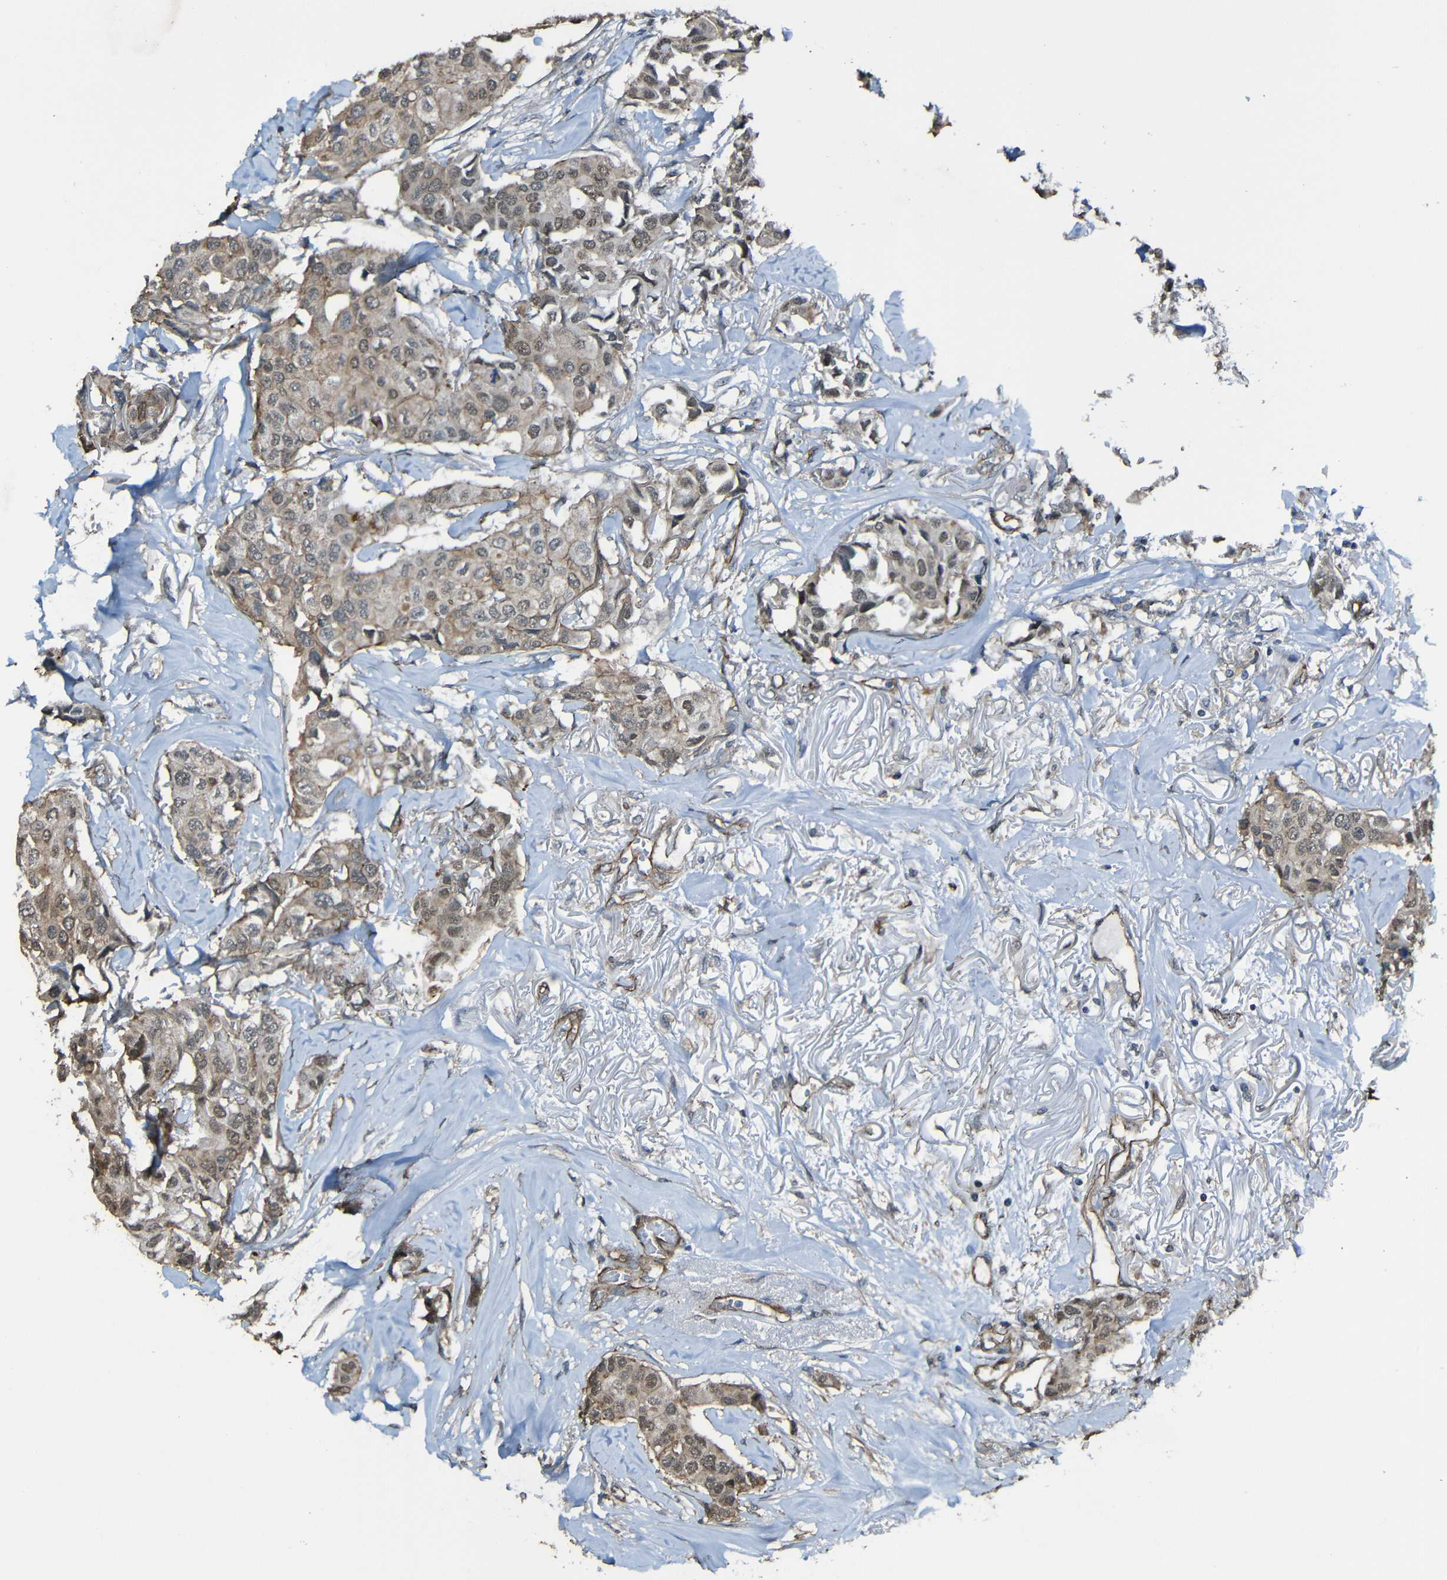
{"staining": {"intensity": "weak", "quantity": ">75%", "location": "cytoplasmic/membranous"}, "tissue": "breast cancer", "cell_type": "Tumor cells", "image_type": "cancer", "snomed": [{"axis": "morphology", "description": "Duct carcinoma"}, {"axis": "topography", "description": "Breast"}], "caption": "A histopathology image of breast infiltrating ductal carcinoma stained for a protein reveals weak cytoplasmic/membranous brown staining in tumor cells.", "gene": "LGR5", "patient": {"sex": "female", "age": 80}}